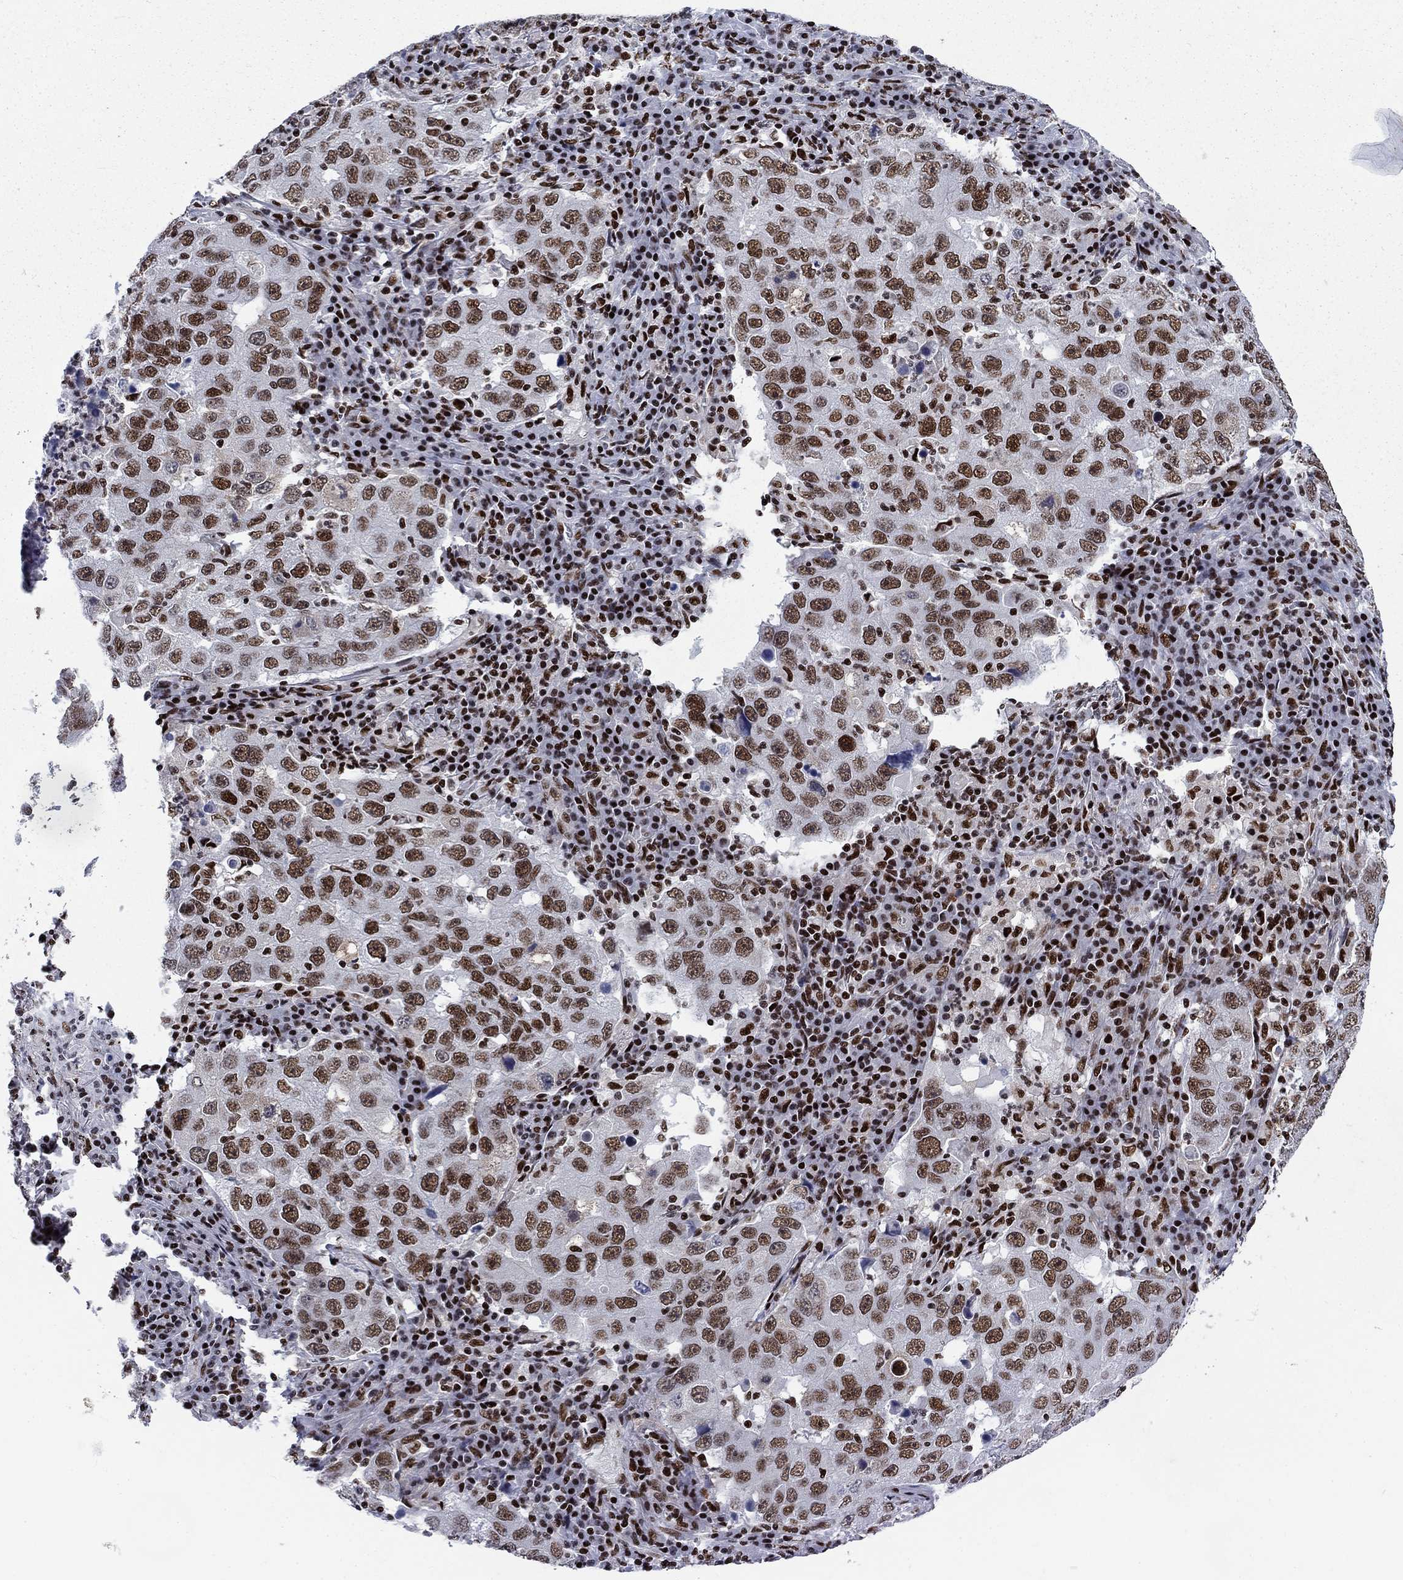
{"staining": {"intensity": "moderate", "quantity": ">75%", "location": "nuclear"}, "tissue": "lung cancer", "cell_type": "Tumor cells", "image_type": "cancer", "snomed": [{"axis": "morphology", "description": "Adenocarcinoma, NOS"}, {"axis": "topography", "description": "Lung"}], "caption": "IHC (DAB) staining of adenocarcinoma (lung) reveals moderate nuclear protein expression in about >75% of tumor cells.", "gene": "RPRD1B", "patient": {"sex": "male", "age": 73}}